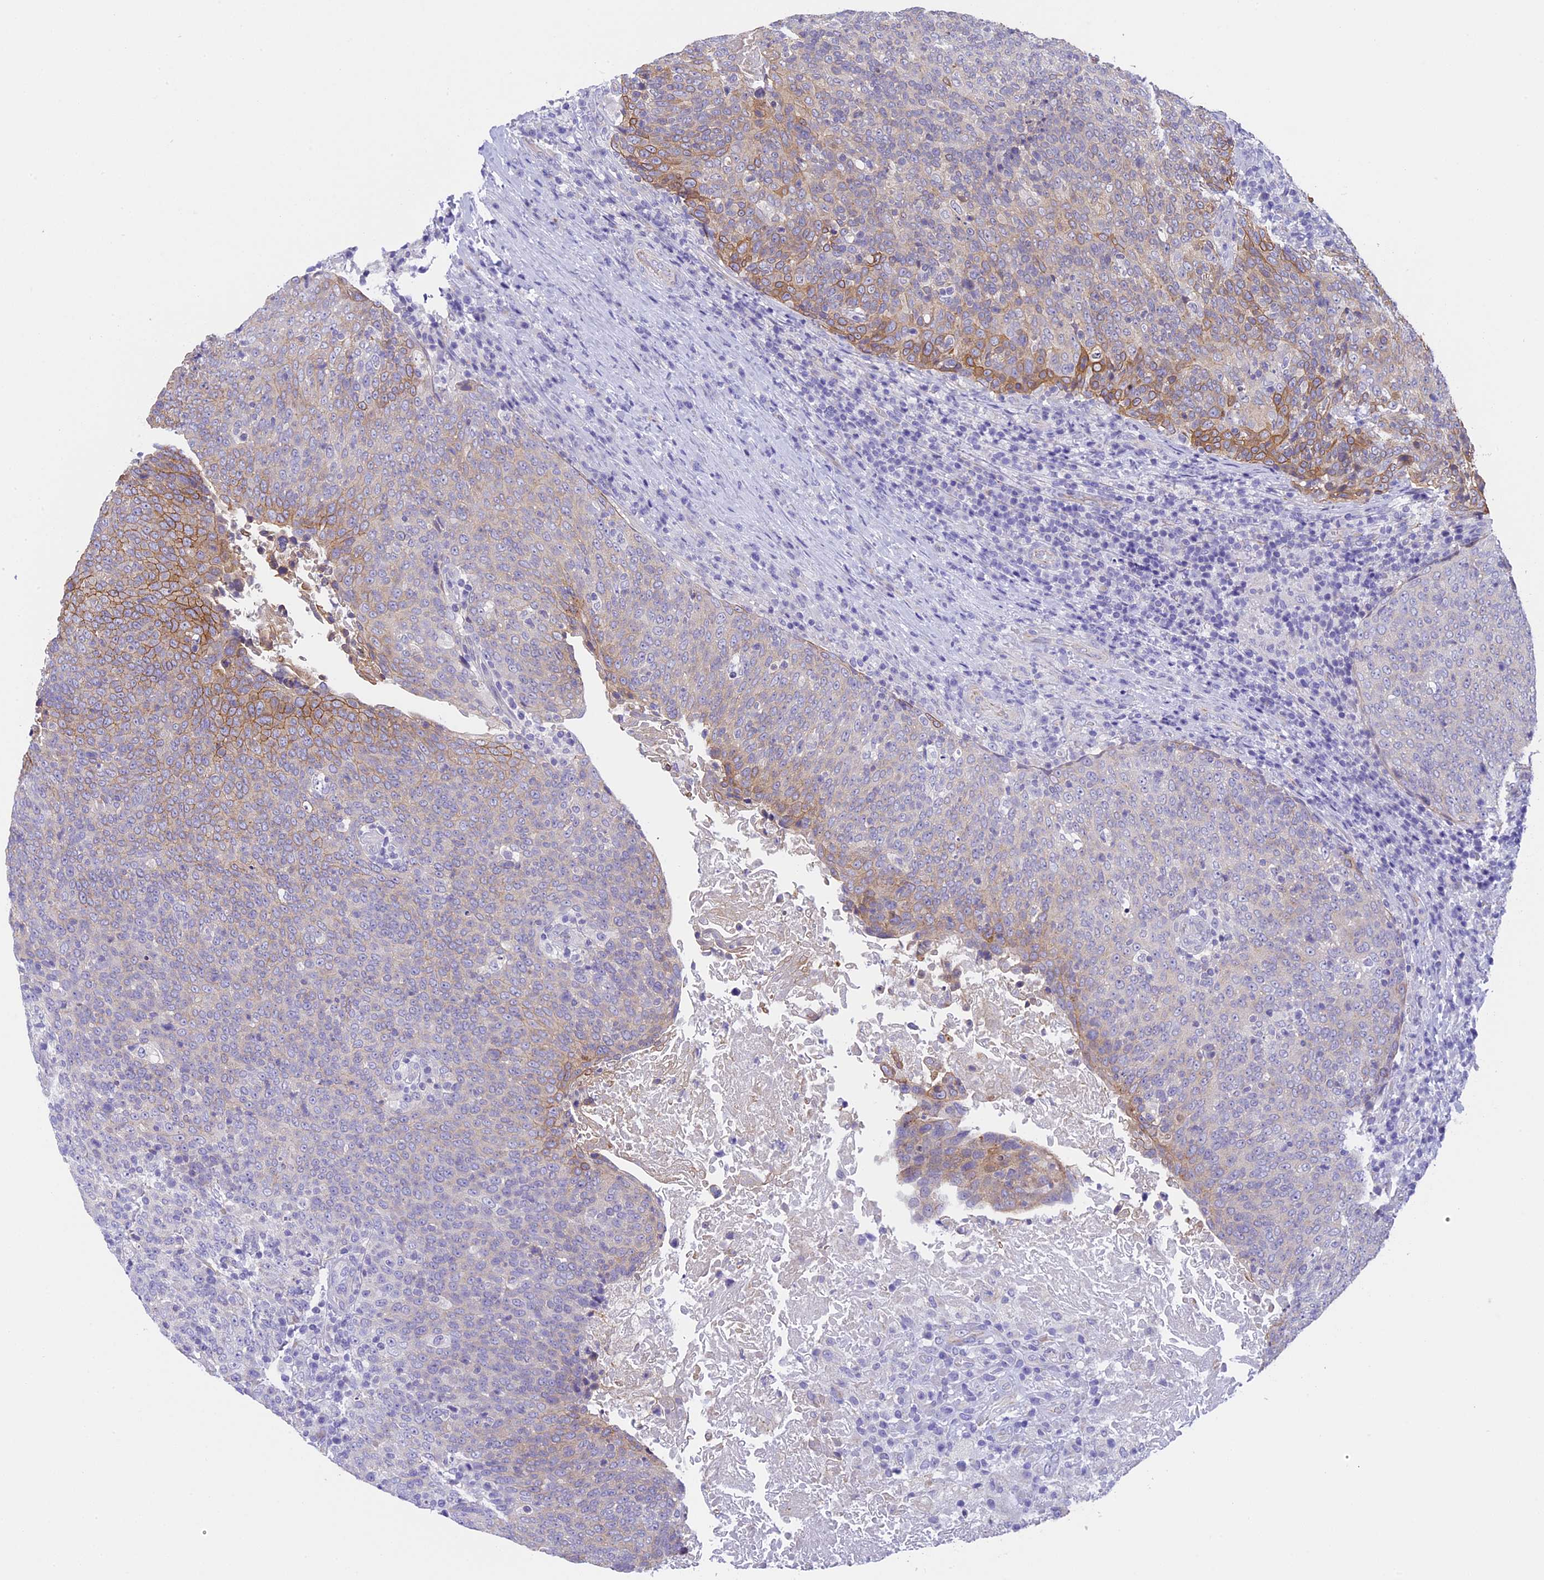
{"staining": {"intensity": "moderate", "quantity": "<25%", "location": "cytoplasmic/membranous"}, "tissue": "head and neck cancer", "cell_type": "Tumor cells", "image_type": "cancer", "snomed": [{"axis": "morphology", "description": "Squamous cell carcinoma, NOS"}, {"axis": "morphology", "description": "Squamous cell carcinoma, metastatic, NOS"}, {"axis": "topography", "description": "Lymph node"}, {"axis": "topography", "description": "Head-Neck"}], "caption": "Metastatic squamous cell carcinoma (head and neck) stained with DAB (3,3'-diaminobenzidine) immunohistochemistry reveals low levels of moderate cytoplasmic/membranous expression in approximately <25% of tumor cells.", "gene": "TACSTD2", "patient": {"sex": "male", "age": 62}}